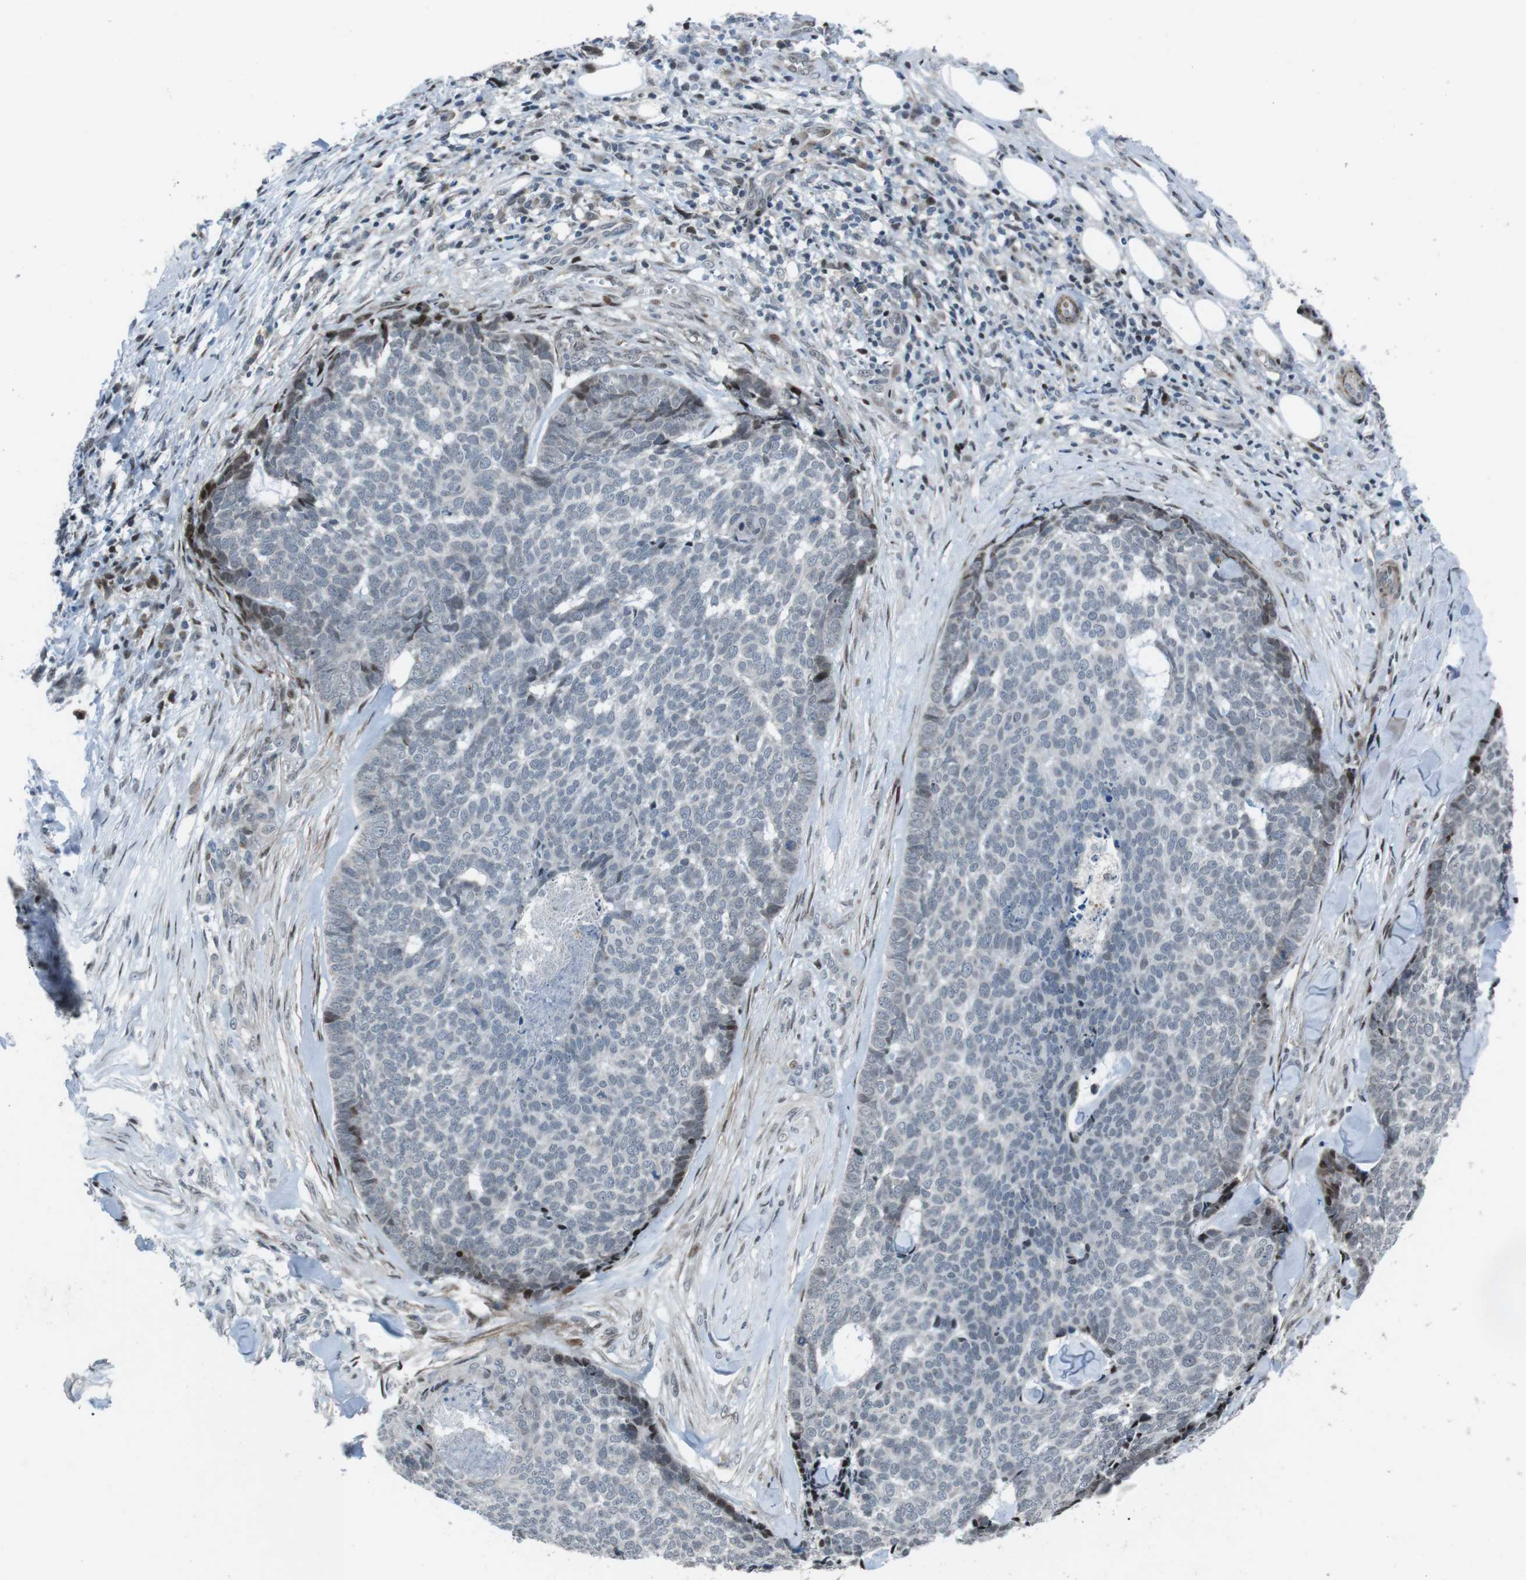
{"staining": {"intensity": "weak", "quantity": "<25%", "location": "cytoplasmic/membranous,nuclear"}, "tissue": "skin cancer", "cell_type": "Tumor cells", "image_type": "cancer", "snomed": [{"axis": "morphology", "description": "Basal cell carcinoma"}, {"axis": "topography", "description": "Skin"}], "caption": "A micrograph of skin basal cell carcinoma stained for a protein demonstrates no brown staining in tumor cells. (DAB (3,3'-diaminobenzidine) IHC visualized using brightfield microscopy, high magnification).", "gene": "PBRM1", "patient": {"sex": "male", "age": 84}}